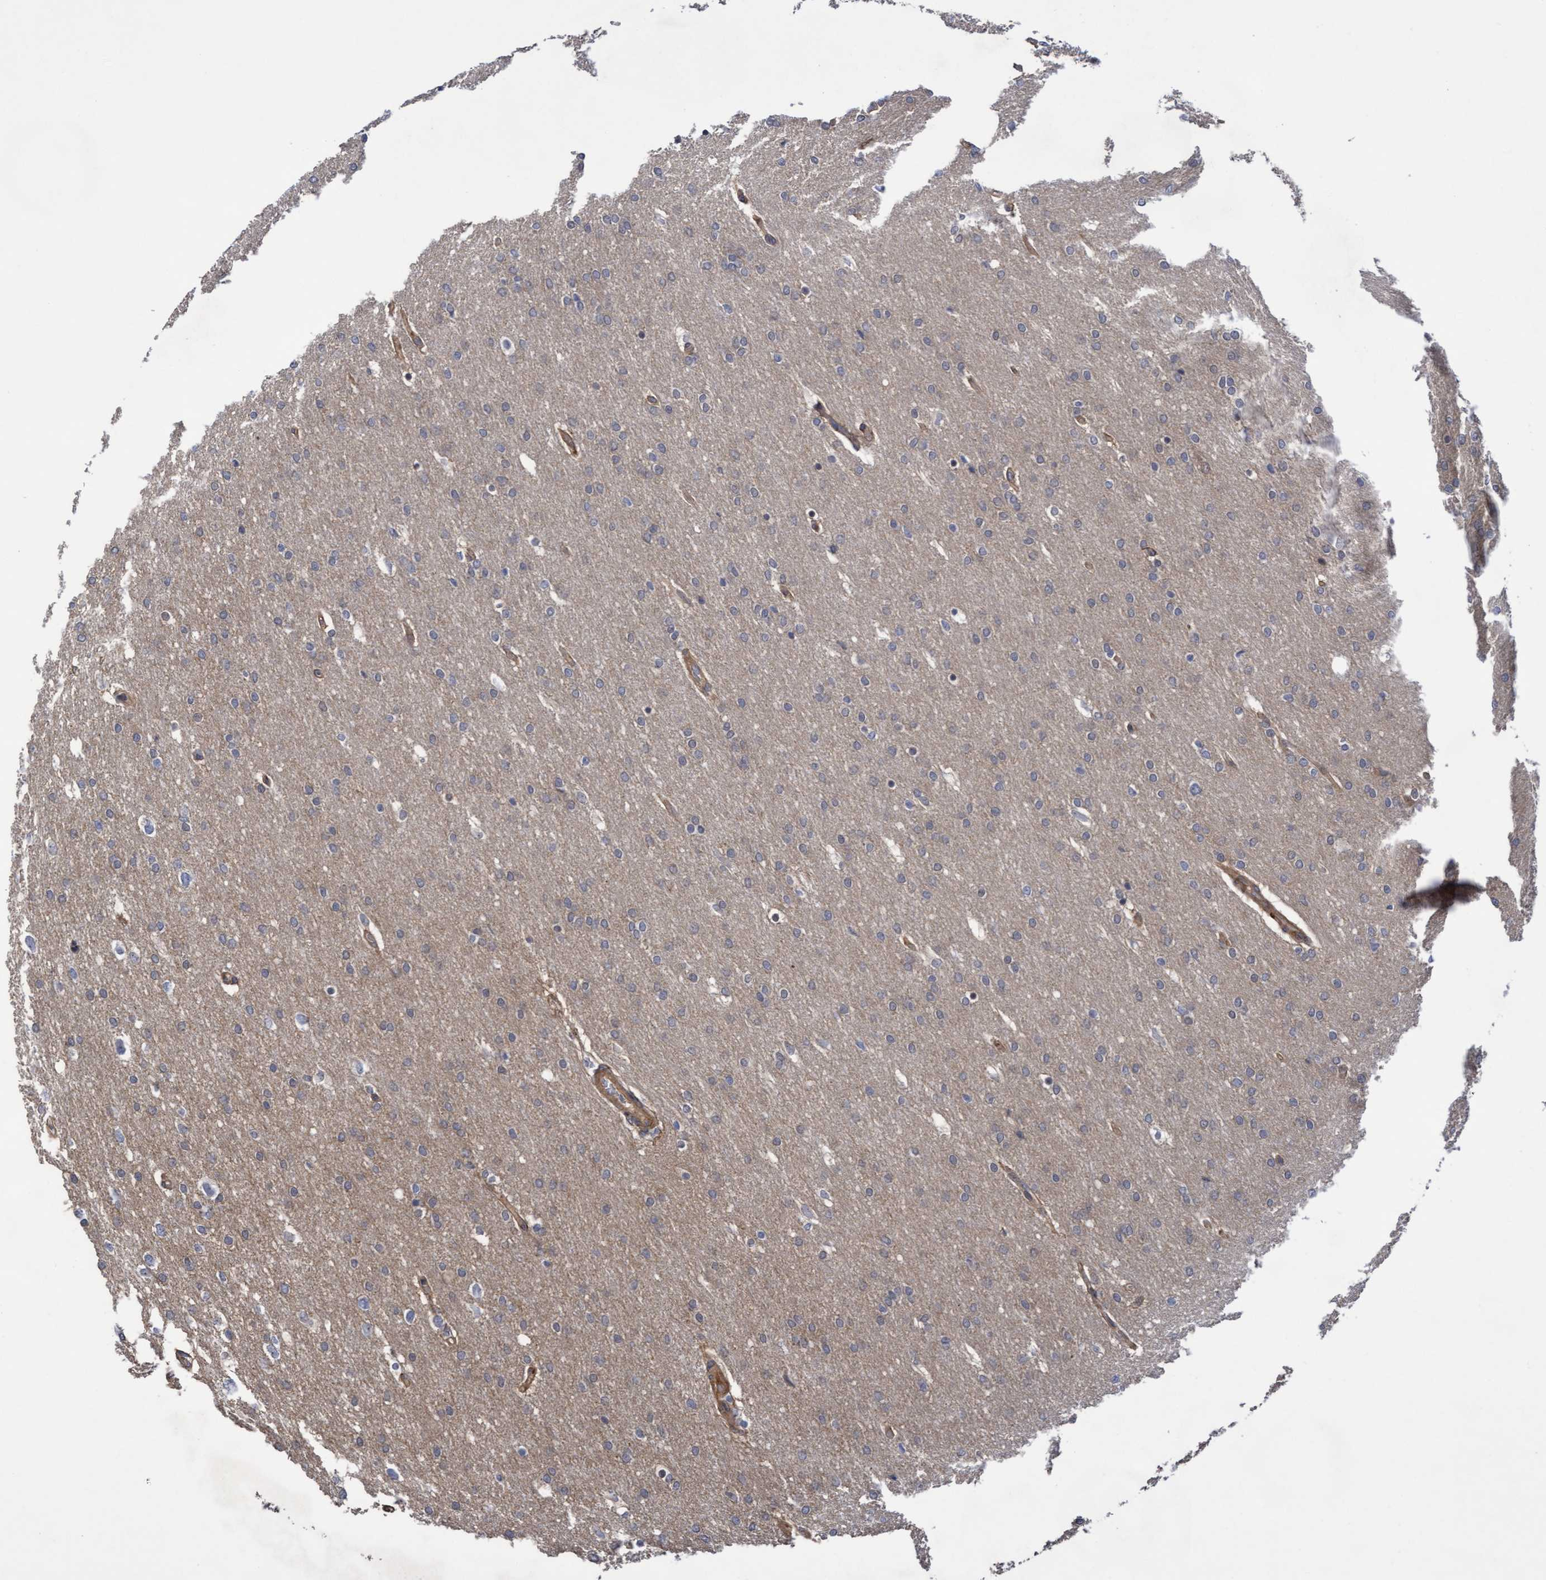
{"staining": {"intensity": "negative", "quantity": "none", "location": "none"}, "tissue": "glioma", "cell_type": "Tumor cells", "image_type": "cancer", "snomed": [{"axis": "morphology", "description": "Glioma, malignant, Low grade"}, {"axis": "topography", "description": "Brain"}], "caption": "High magnification brightfield microscopy of low-grade glioma (malignant) stained with DAB (brown) and counterstained with hematoxylin (blue): tumor cells show no significant expression.", "gene": "COBL", "patient": {"sex": "female", "age": 37}}